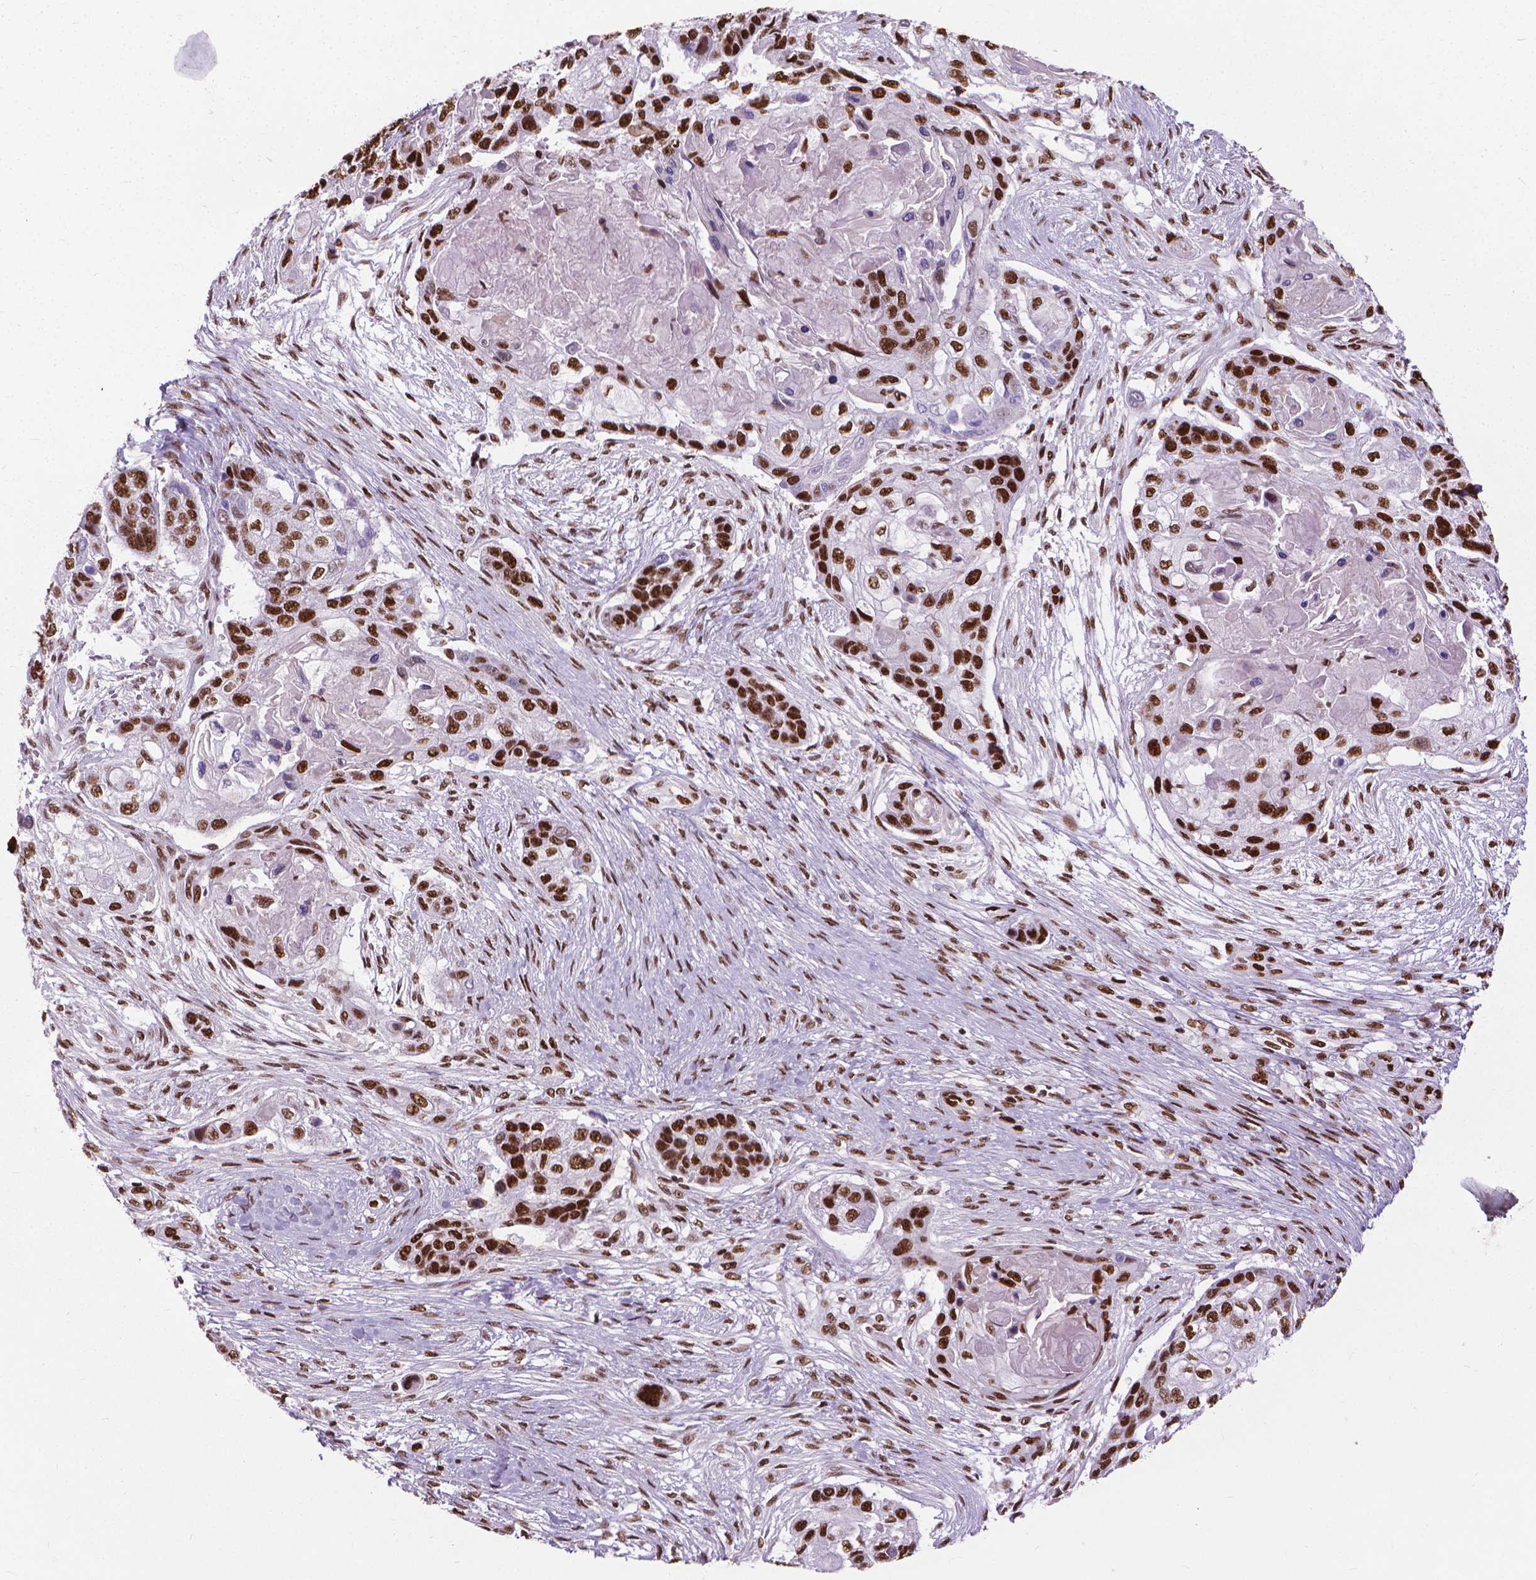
{"staining": {"intensity": "strong", "quantity": ">75%", "location": "nuclear"}, "tissue": "lung cancer", "cell_type": "Tumor cells", "image_type": "cancer", "snomed": [{"axis": "morphology", "description": "Squamous cell carcinoma, NOS"}, {"axis": "topography", "description": "Lung"}], "caption": "A photomicrograph of human lung cancer (squamous cell carcinoma) stained for a protein demonstrates strong nuclear brown staining in tumor cells.", "gene": "AKAP8", "patient": {"sex": "male", "age": 69}}